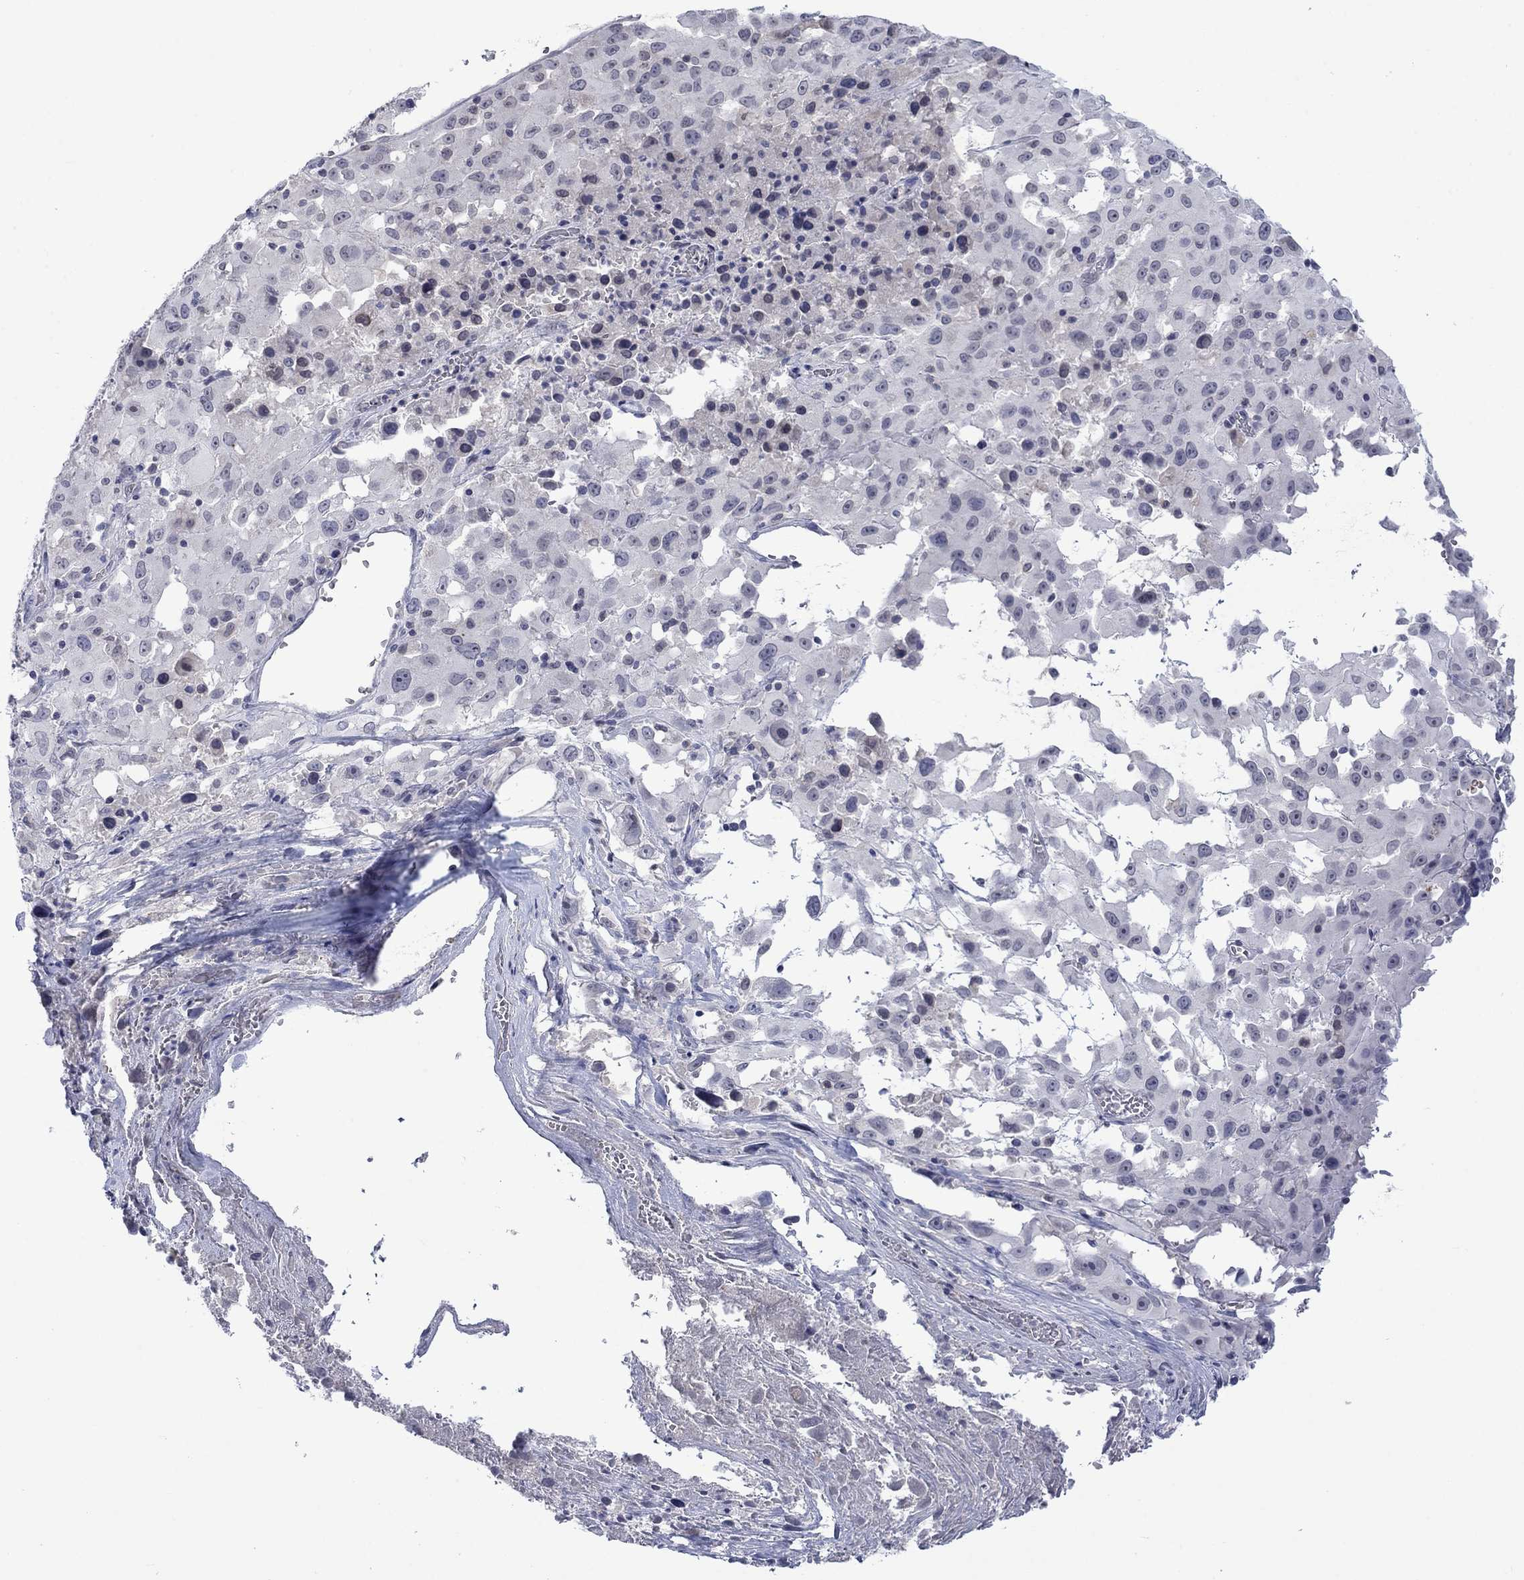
{"staining": {"intensity": "negative", "quantity": "none", "location": "none"}, "tissue": "melanoma", "cell_type": "Tumor cells", "image_type": "cancer", "snomed": [{"axis": "morphology", "description": "Malignant melanoma, Metastatic site"}, {"axis": "topography", "description": "Lymph node"}], "caption": "Immunohistochemistry photomicrograph of melanoma stained for a protein (brown), which demonstrates no positivity in tumor cells.", "gene": "NSMF", "patient": {"sex": "male", "age": 50}}